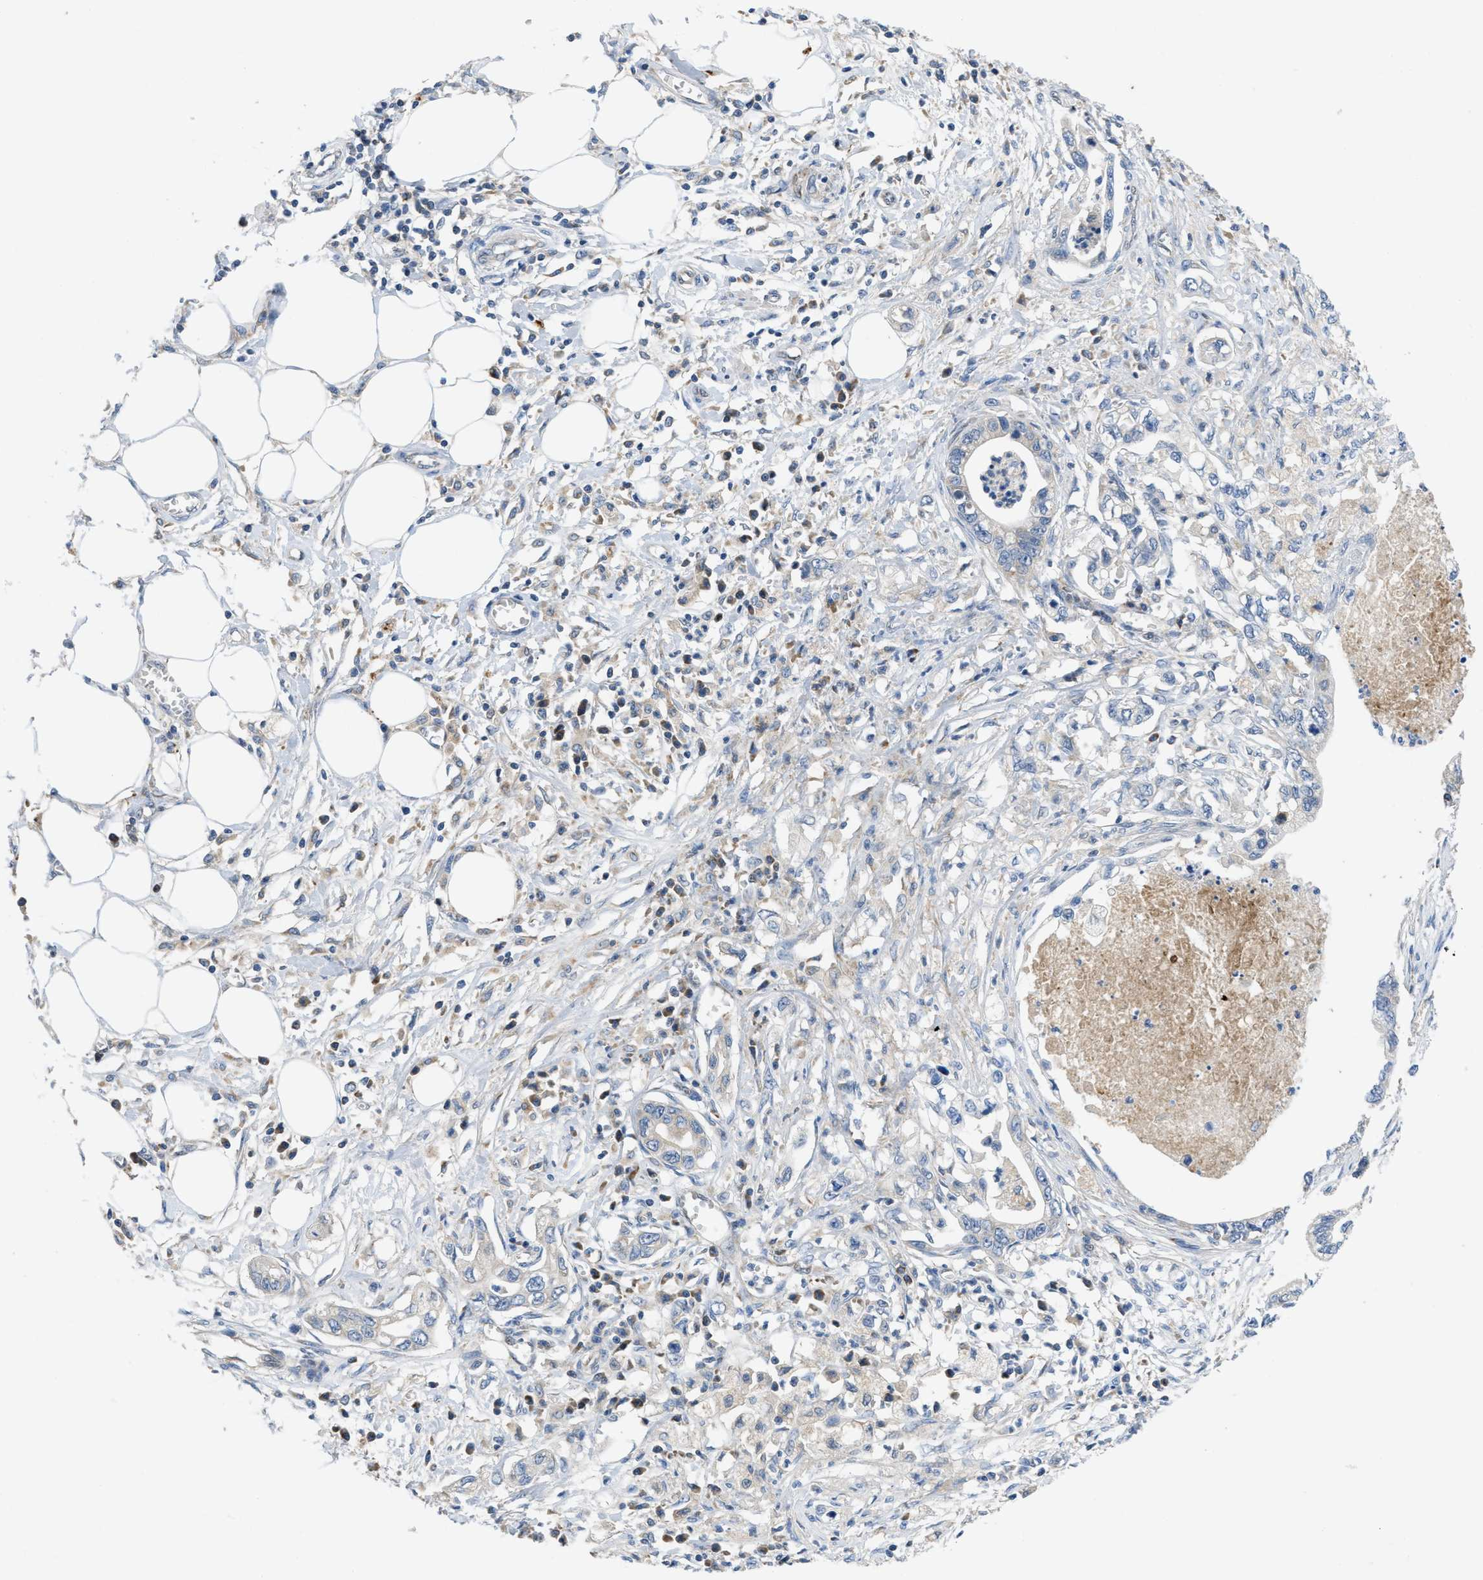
{"staining": {"intensity": "negative", "quantity": "none", "location": "none"}, "tissue": "pancreatic cancer", "cell_type": "Tumor cells", "image_type": "cancer", "snomed": [{"axis": "morphology", "description": "Adenocarcinoma, NOS"}, {"axis": "topography", "description": "Pancreas"}], "caption": "This is an IHC image of human pancreatic adenocarcinoma. There is no staining in tumor cells.", "gene": "PNKD", "patient": {"sex": "male", "age": 56}}